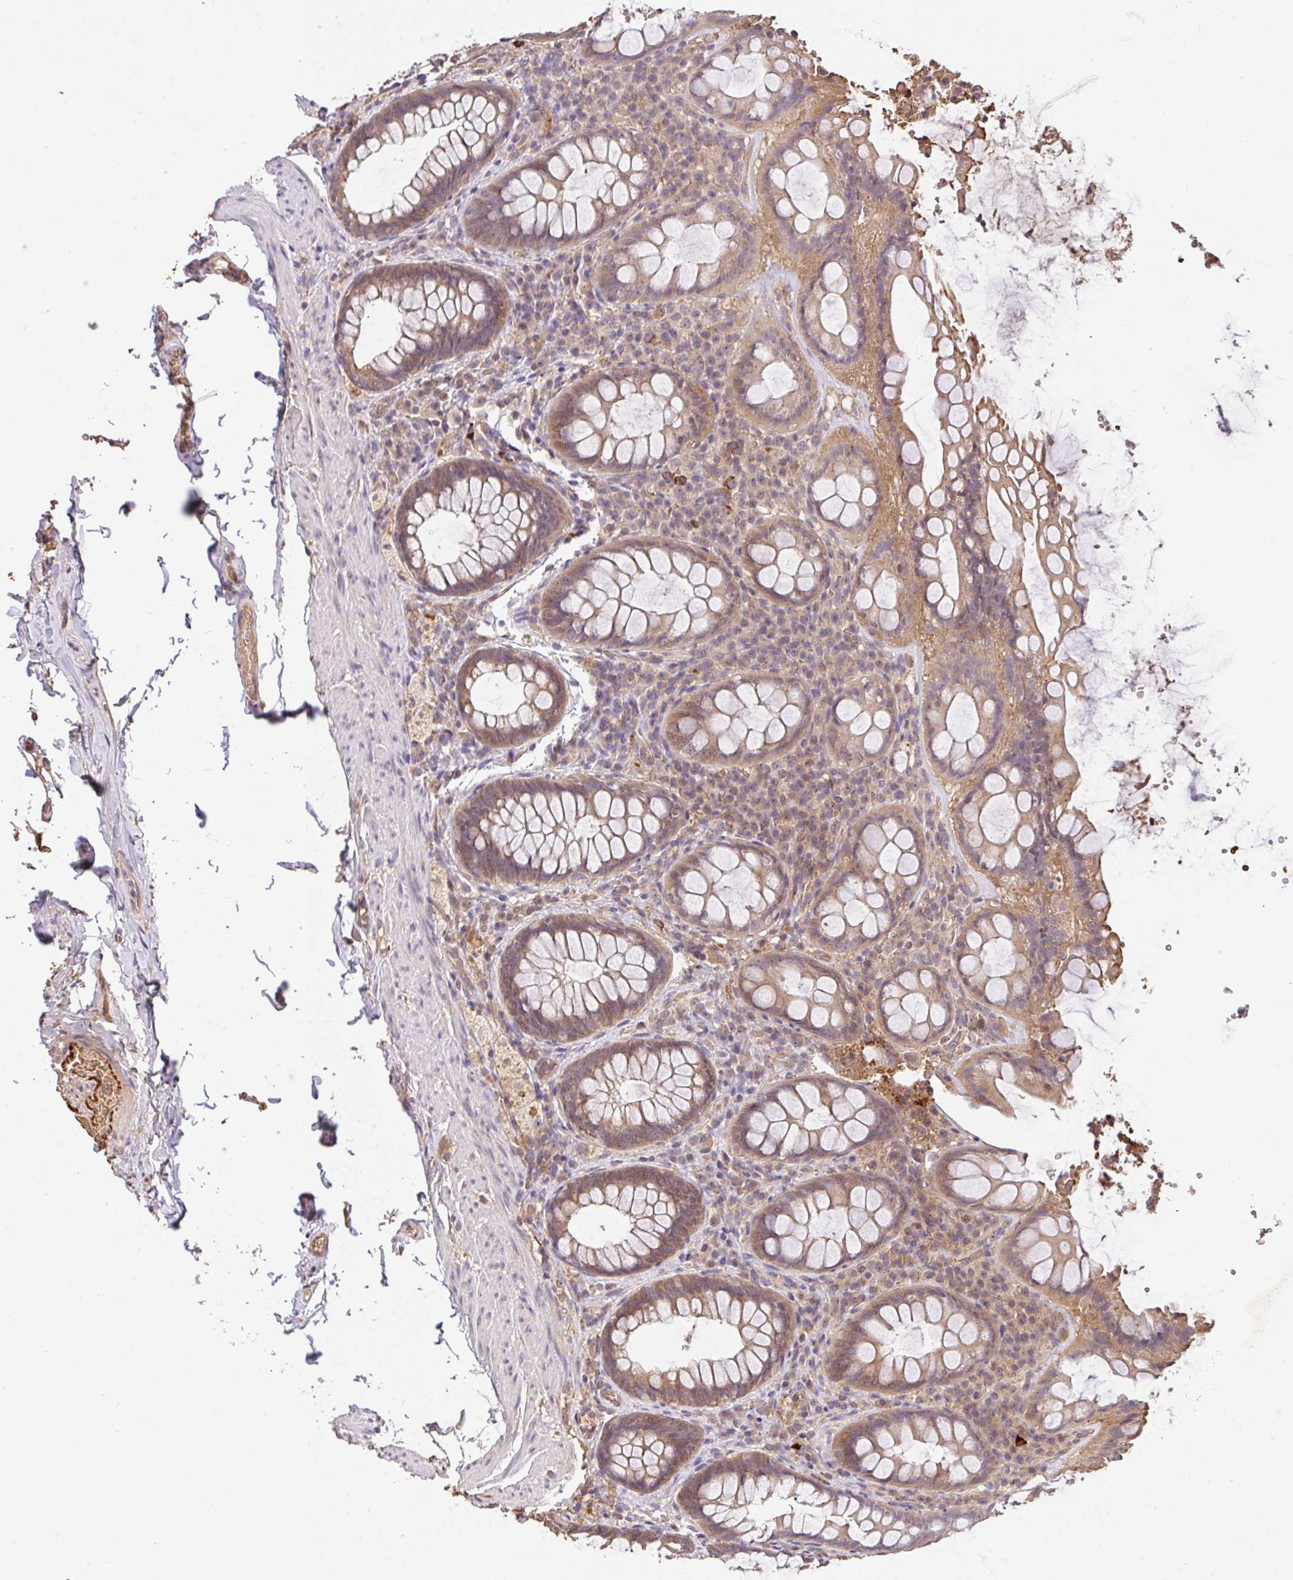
{"staining": {"intensity": "moderate", "quantity": ">75%", "location": "cytoplasmic/membranous"}, "tissue": "rectum", "cell_type": "Glandular cells", "image_type": "normal", "snomed": [{"axis": "morphology", "description": "Normal tissue, NOS"}, {"axis": "topography", "description": "Rectum"}], "caption": "Moderate cytoplasmic/membranous staining for a protein is identified in approximately >75% of glandular cells of benign rectum using immunohistochemistry (IHC).", "gene": "C1QTNF9B", "patient": {"sex": "female", "age": 69}}